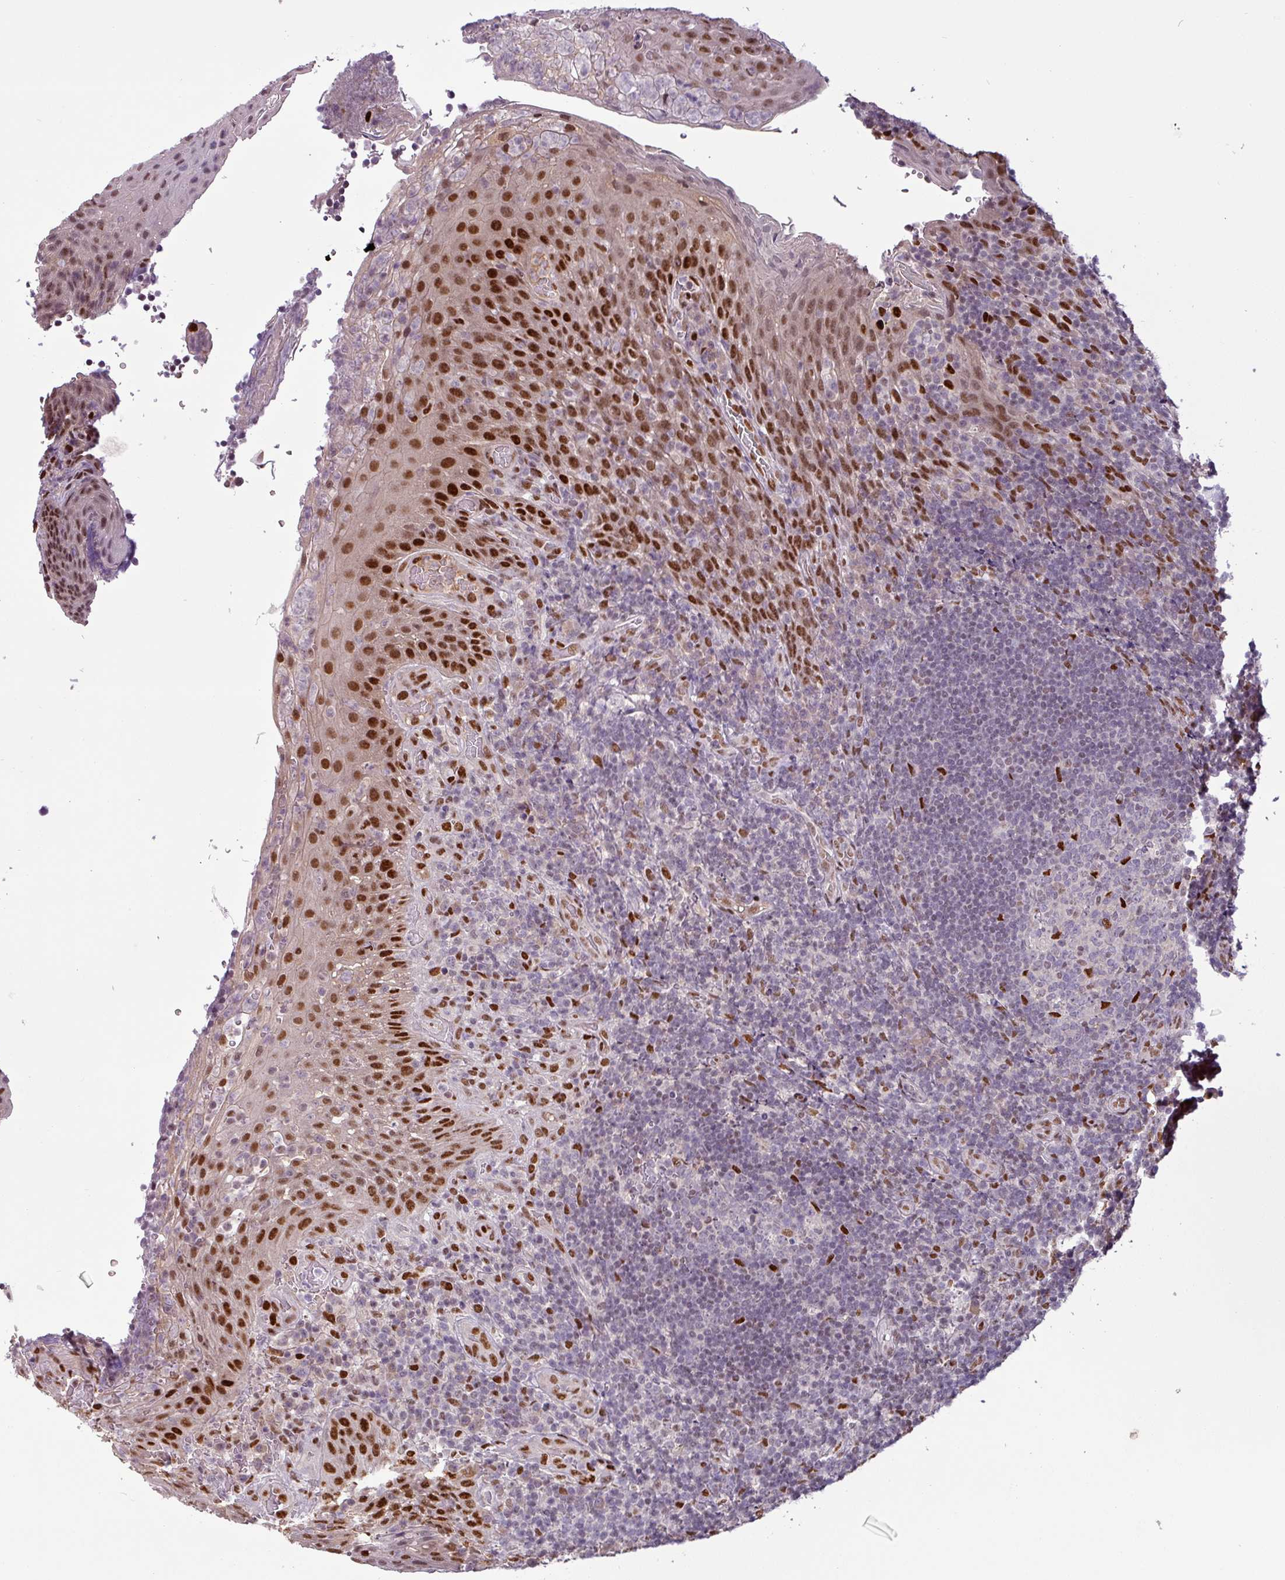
{"staining": {"intensity": "strong", "quantity": "<25%", "location": "nuclear"}, "tissue": "tonsil", "cell_type": "Germinal center cells", "image_type": "normal", "snomed": [{"axis": "morphology", "description": "Normal tissue, NOS"}, {"axis": "topography", "description": "Tonsil"}], "caption": "Tonsil was stained to show a protein in brown. There is medium levels of strong nuclear positivity in approximately <25% of germinal center cells. (Brightfield microscopy of DAB IHC at high magnification).", "gene": "IRF2BPL", "patient": {"sex": "male", "age": 17}}